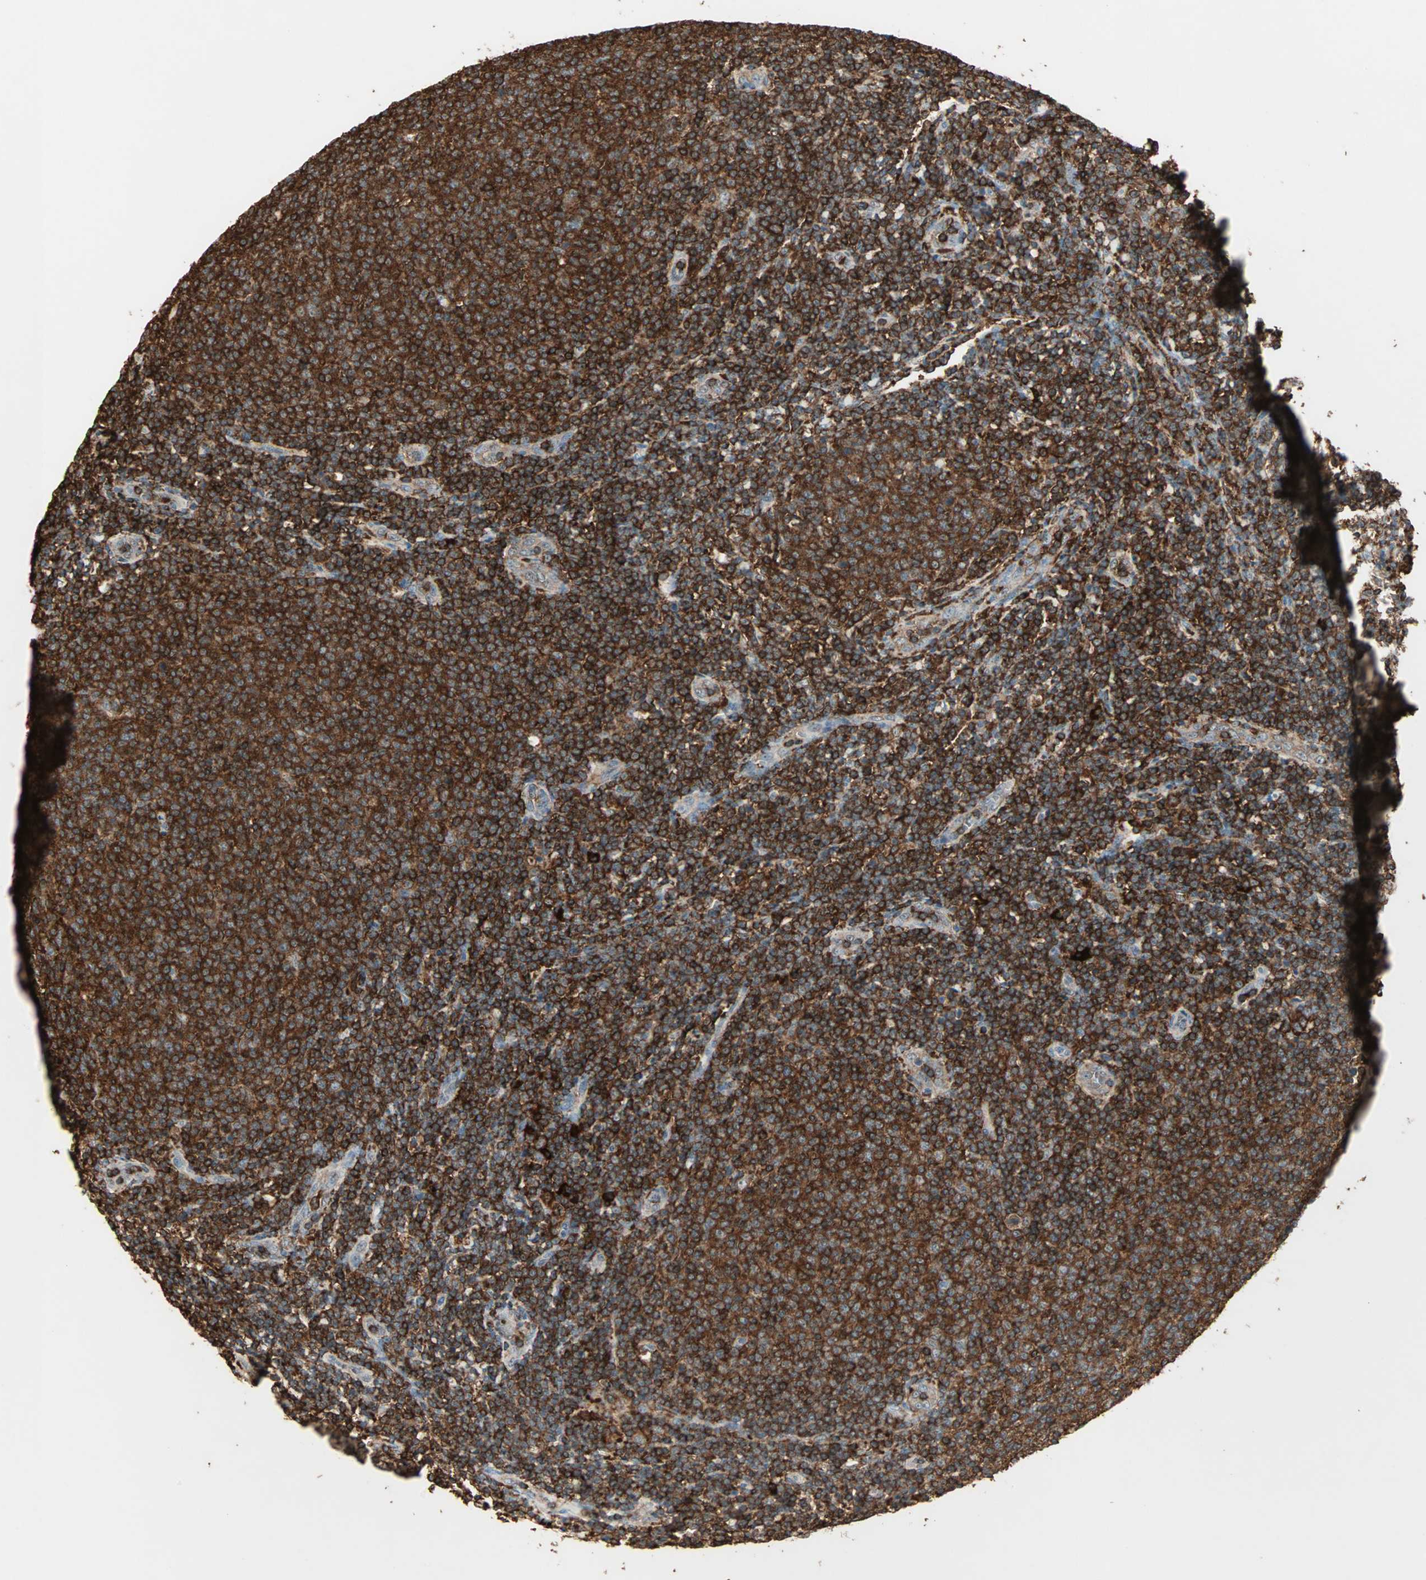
{"staining": {"intensity": "strong", "quantity": ">75%", "location": "cytoplasmic/membranous"}, "tissue": "lymphoma", "cell_type": "Tumor cells", "image_type": "cancer", "snomed": [{"axis": "morphology", "description": "Malignant lymphoma, non-Hodgkin's type, Low grade"}, {"axis": "topography", "description": "Lymph node"}], "caption": "A brown stain highlights strong cytoplasmic/membranous staining of a protein in human lymphoma tumor cells. The protein is shown in brown color, while the nuclei are stained blue.", "gene": "MMP3", "patient": {"sex": "male", "age": 66}}